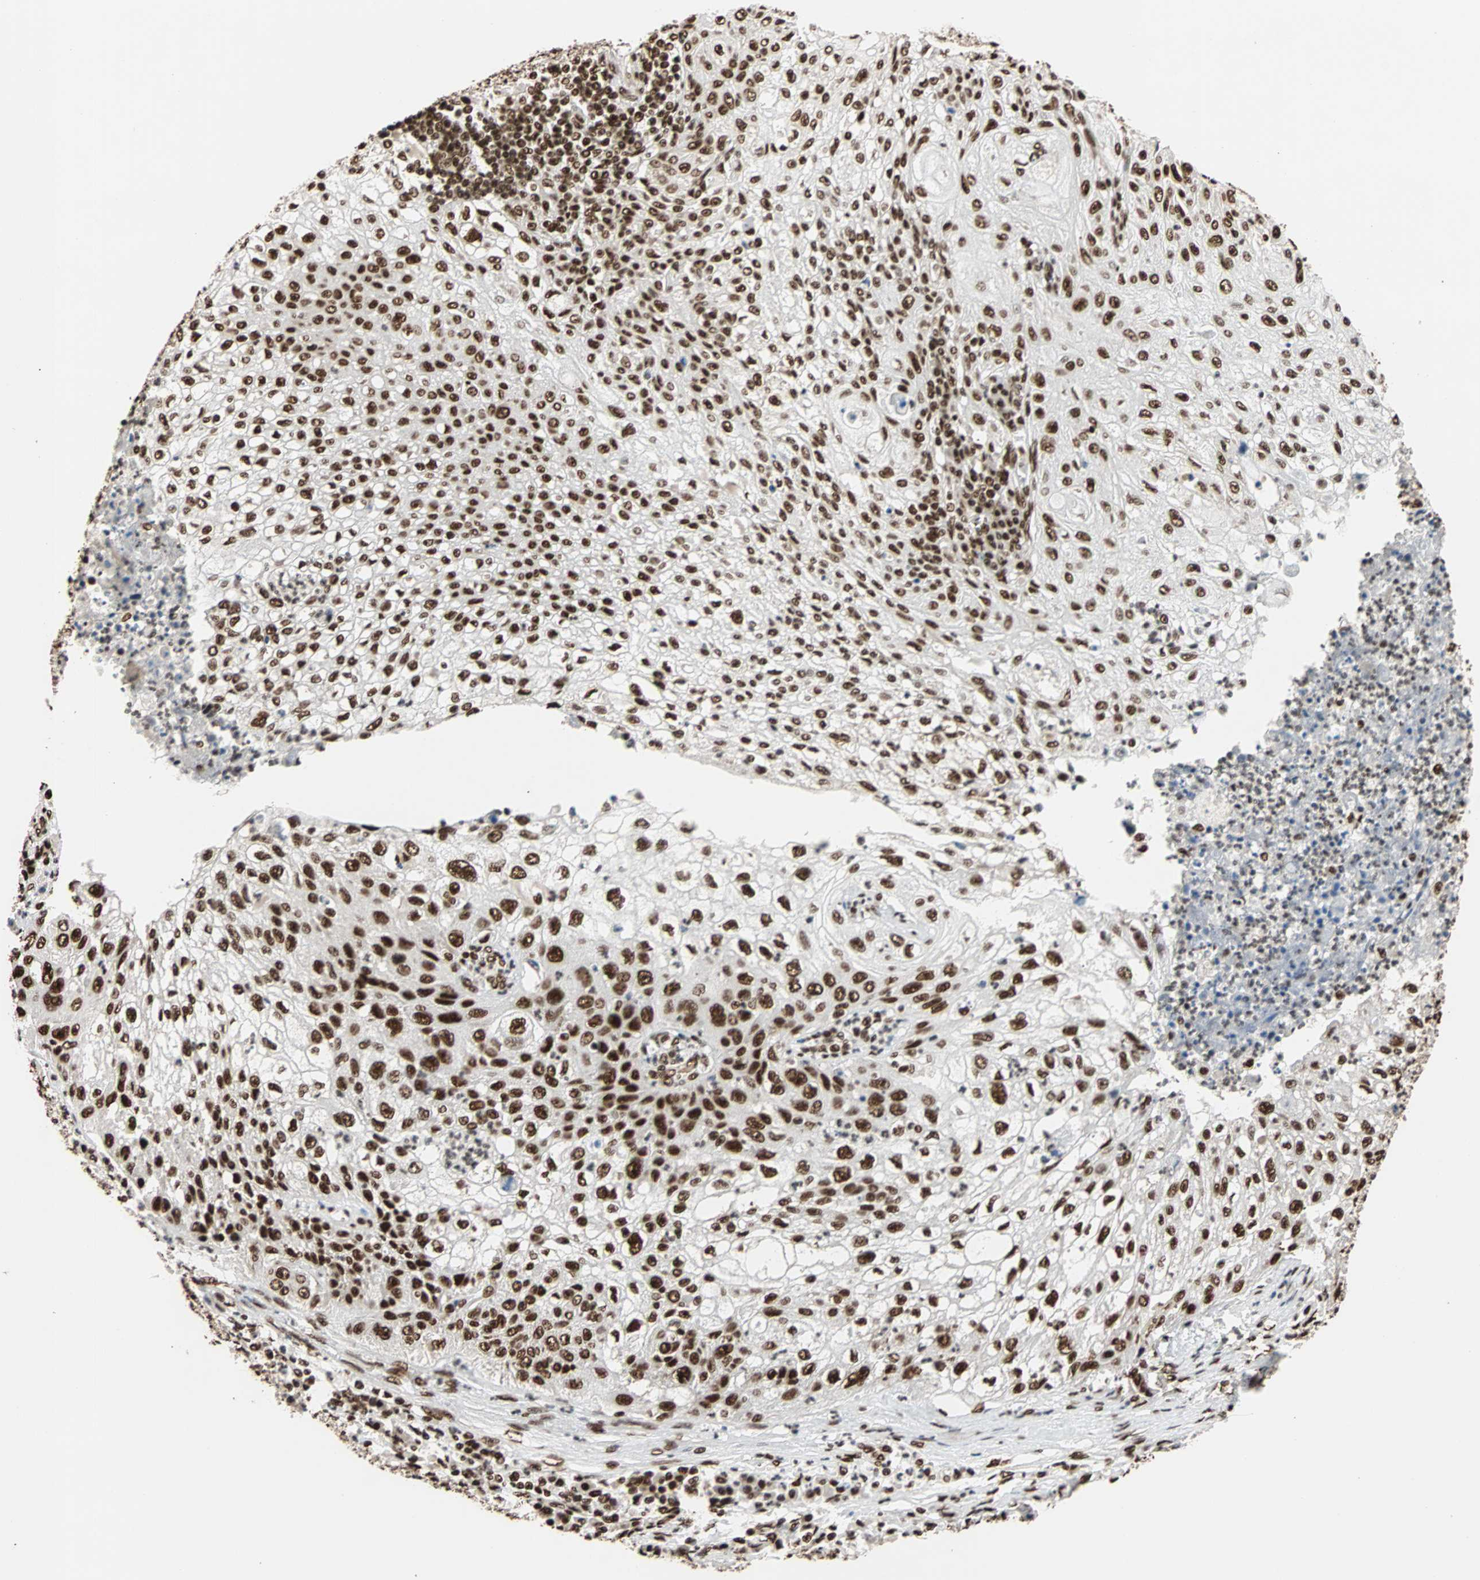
{"staining": {"intensity": "strong", "quantity": ">75%", "location": "nuclear"}, "tissue": "lung cancer", "cell_type": "Tumor cells", "image_type": "cancer", "snomed": [{"axis": "morphology", "description": "Inflammation, NOS"}, {"axis": "morphology", "description": "Squamous cell carcinoma, NOS"}, {"axis": "topography", "description": "Lymph node"}, {"axis": "topography", "description": "Soft tissue"}, {"axis": "topography", "description": "Lung"}], "caption": "High-magnification brightfield microscopy of lung cancer stained with DAB (brown) and counterstained with hematoxylin (blue). tumor cells exhibit strong nuclear staining is identified in about>75% of cells.", "gene": "ILF2", "patient": {"sex": "male", "age": 66}}